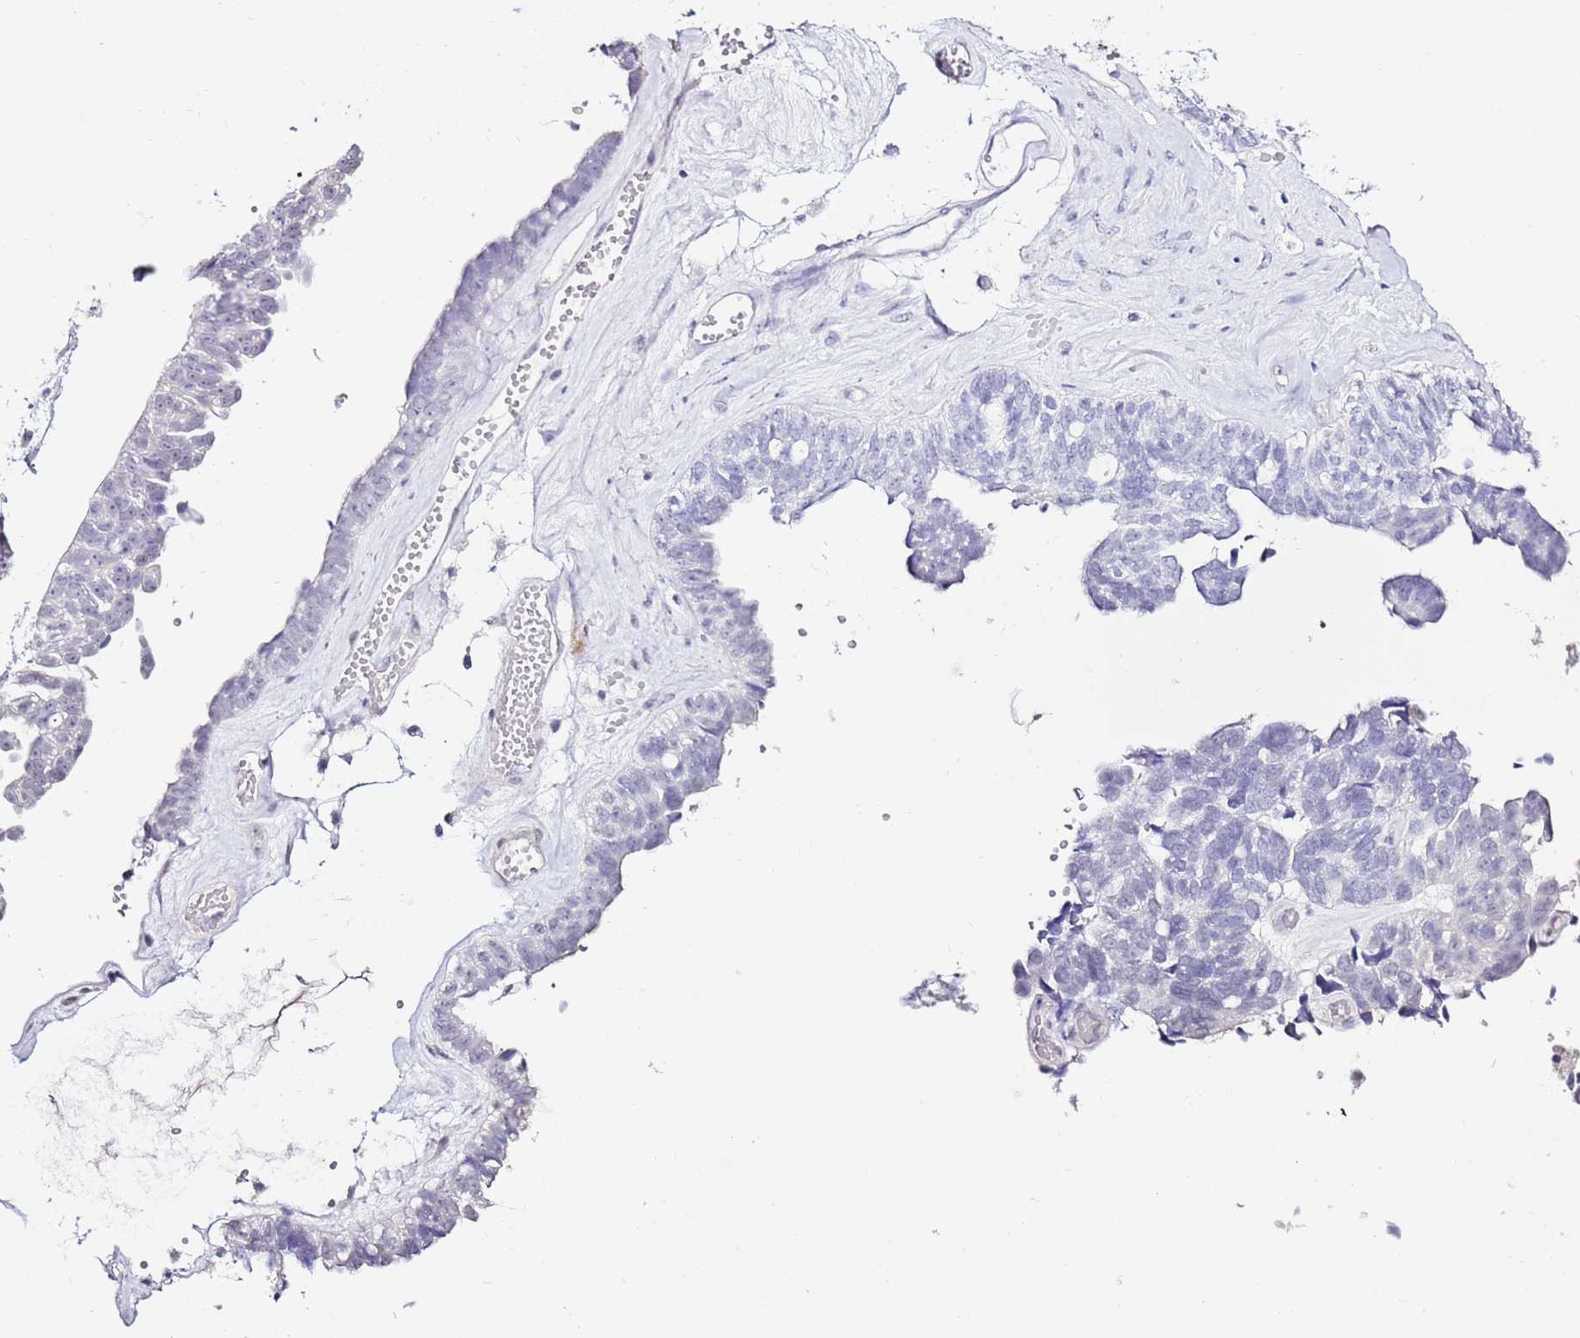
{"staining": {"intensity": "negative", "quantity": "none", "location": "none"}, "tissue": "ovarian cancer", "cell_type": "Tumor cells", "image_type": "cancer", "snomed": [{"axis": "morphology", "description": "Cystadenocarcinoma, serous, NOS"}, {"axis": "topography", "description": "Ovary"}], "caption": "Immunohistochemistry (IHC) photomicrograph of neoplastic tissue: human ovarian cancer (serous cystadenocarcinoma) stained with DAB demonstrates no significant protein staining in tumor cells. The staining is performed using DAB (3,3'-diaminobenzidine) brown chromogen with nuclei counter-stained in using hematoxylin.", "gene": "ART5", "patient": {"sex": "female", "age": 79}}